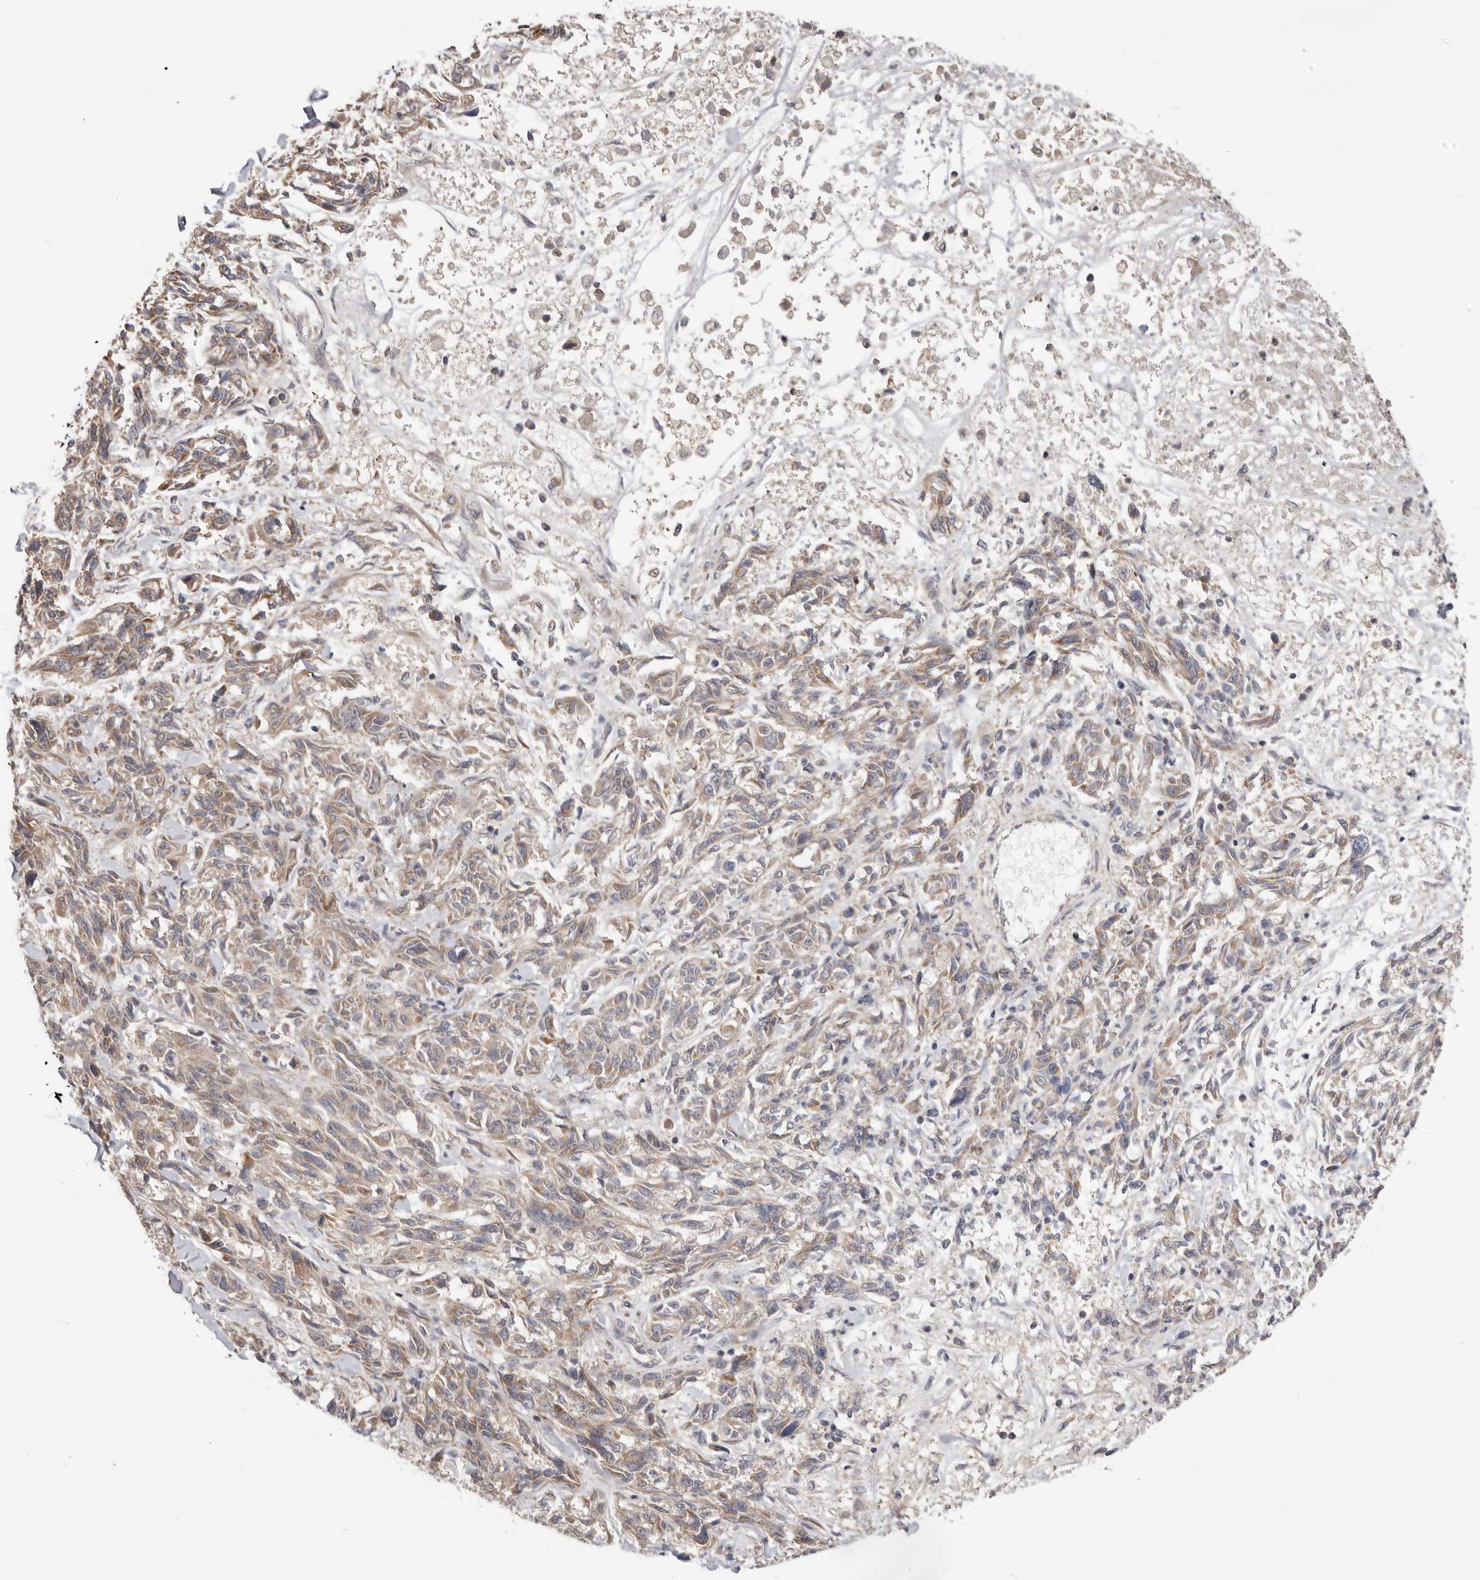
{"staining": {"intensity": "weak", "quantity": "25%-75%", "location": "cytoplasmic/membranous"}, "tissue": "melanoma", "cell_type": "Tumor cells", "image_type": "cancer", "snomed": [{"axis": "morphology", "description": "Malignant melanoma, NOS"}, {"axis": "topography", "description": "Skin"}], "caption": "Malignant melanoma stained for a protein (brown) shows weak cytoplasmic/membranous positive positivity in about 25%-75% of tumor cells.", "gene": "LRP6", "patient": {"sex": "male", "age": 53}}